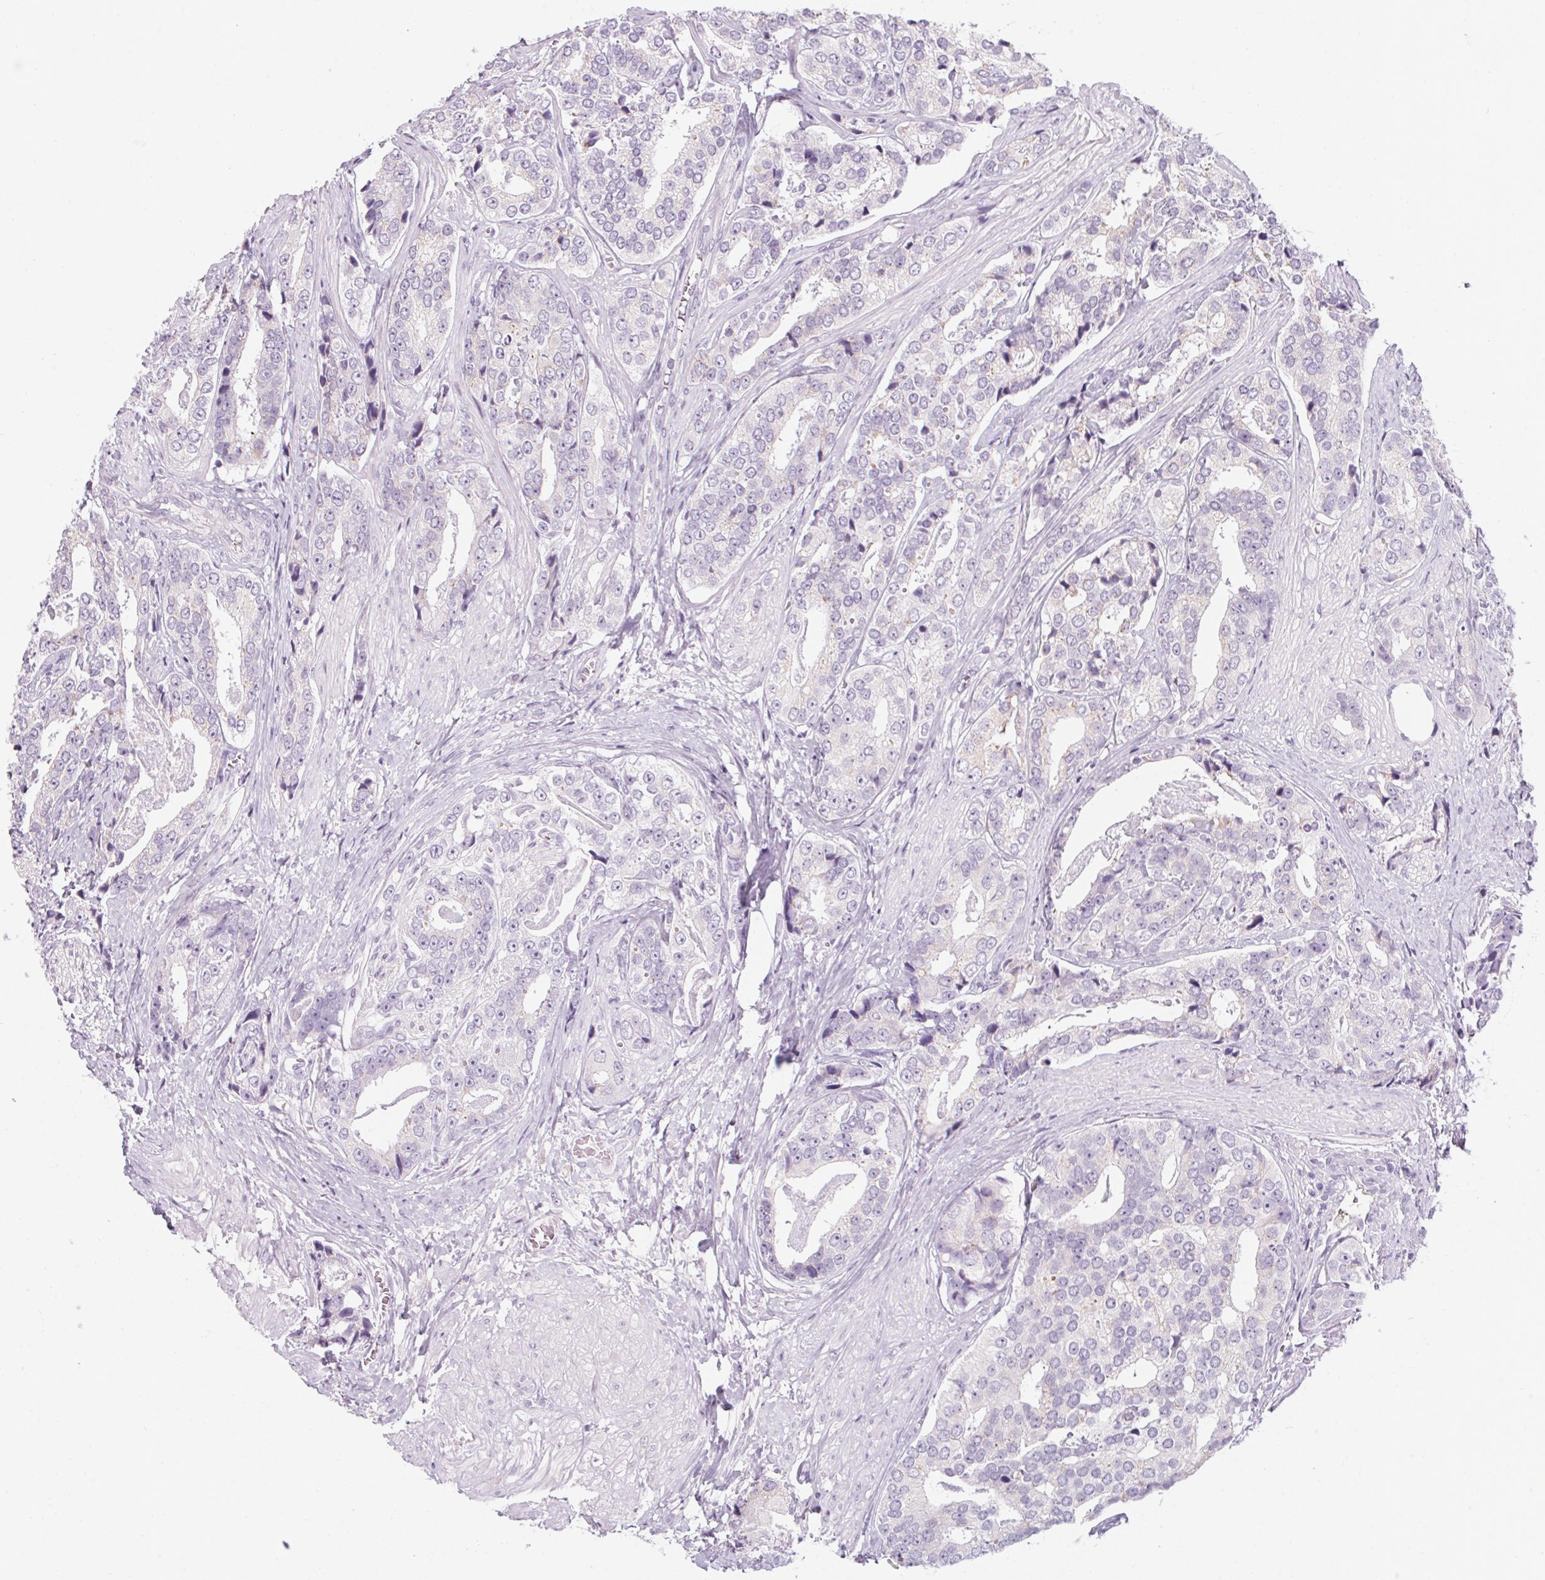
{"staining": {"intensity": "negative", "quantity": "none", "location": "none"}, "tissue": "prostate cancer", "cell_type": "Tumor cells", "image_type": "cancer", "snomed": [{"axis": "morphology", "description": "Adenocarcinoma, High grade"}, {"axis": "topography", "description": "Prostate"}], "caption": "Tumor cells show no significant protein staining in prostate cancer. (DAB (3,3'-diaminobenzidine) immunohistochemistry, high magnification).", "gene": "RPTN", "patient": {"sex": "male", "age": 71}}